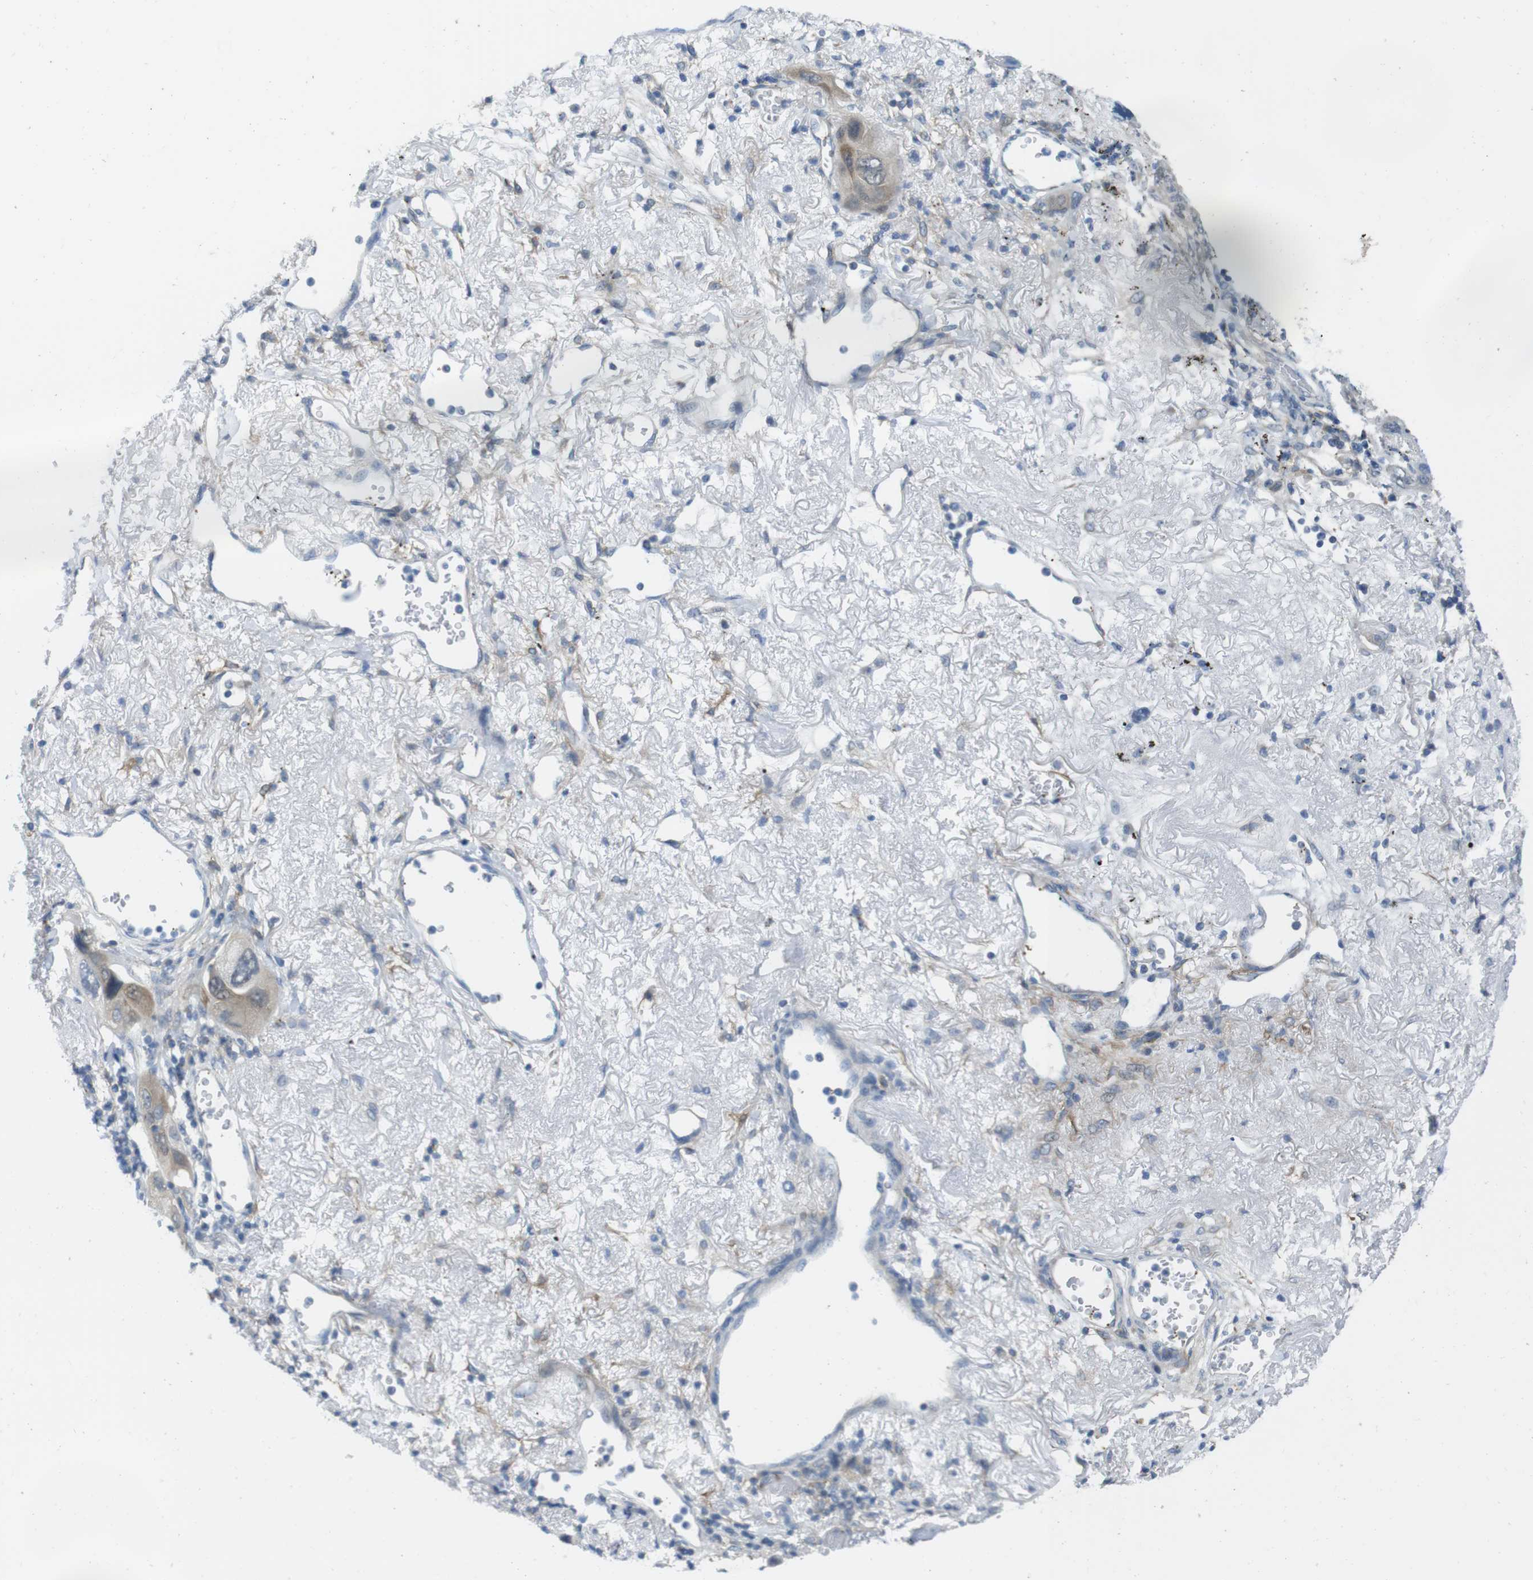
{"staining": {"intensity": "weak", "quantity": "25%-75%", "location": "cytoplasmic/membranous"}, "tissue": "lung cancer", "cell_type": "Tumor cells", "image_type": "cancer", "snomed": [{"axis": "morphology", "description": "Squamous cell carcinoma, NOS"}, {"axis": "topography", "description": "Lung"}], "caption": "About 25%-75% of tumor cells in human lung cancer display weak cytoplasmic/membranous protein staining as visualized by brown immunohistochemical staining.", "gene": "CASP2", "patient": {"sex": "female", "age": 73}}